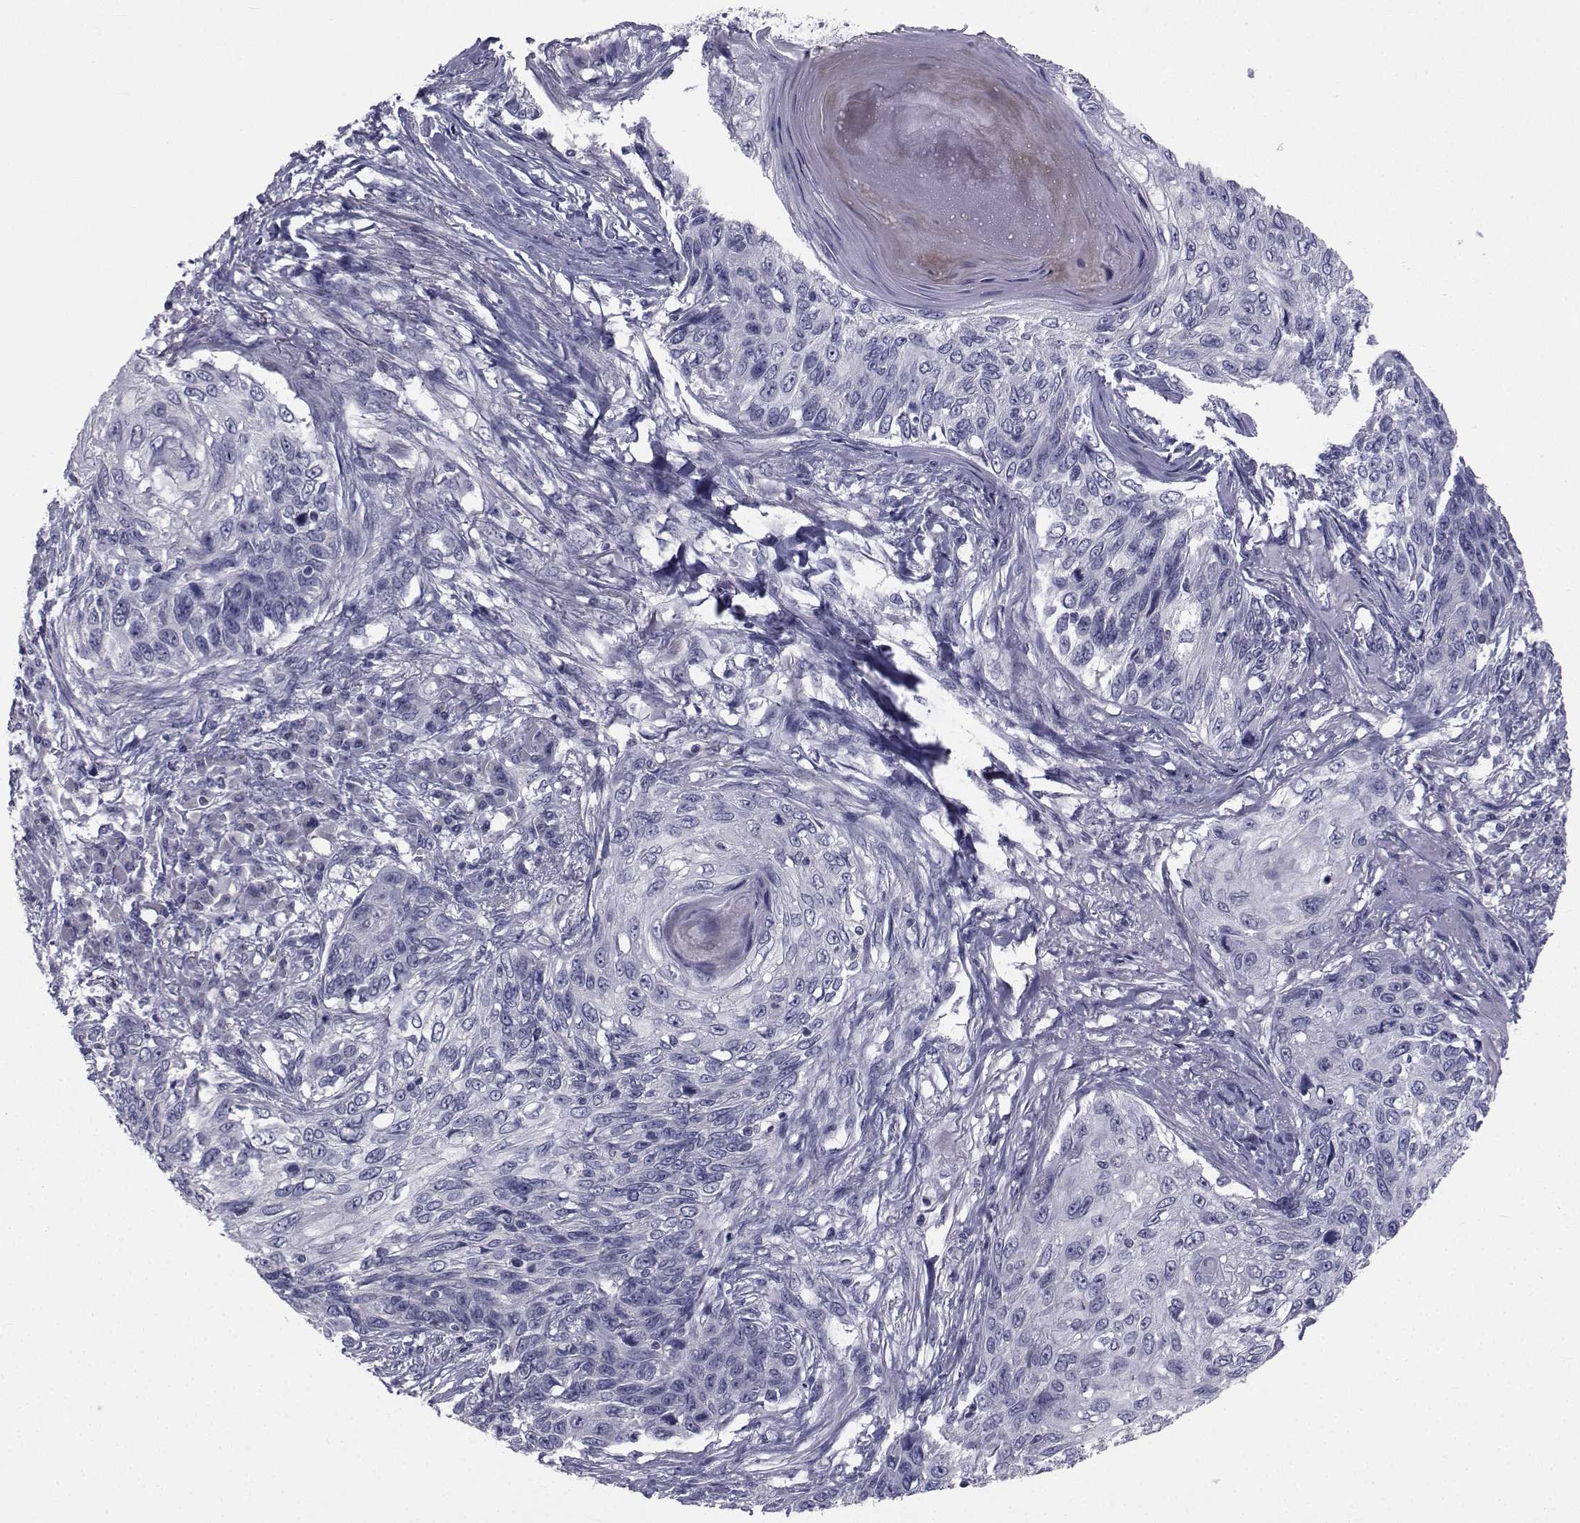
{"staining": {"intensity": "negative", "quantity": "none", "location": "none"}, "tissue": "skin cancer", "cell_type": "Tumor cells", "image_type": "cancer", "snomed": [{"axis": "morphology", "description": "Squamous cell carcinoma, NOS"}, {"axis": "topography", "description": "Skin"}], "caption": "The photomicrograph shows no staining of tumor cells in squamous cell carcinoma (skin).", "gene": "CHRNA1", "patient": {"sex": "male", "age": 92}}